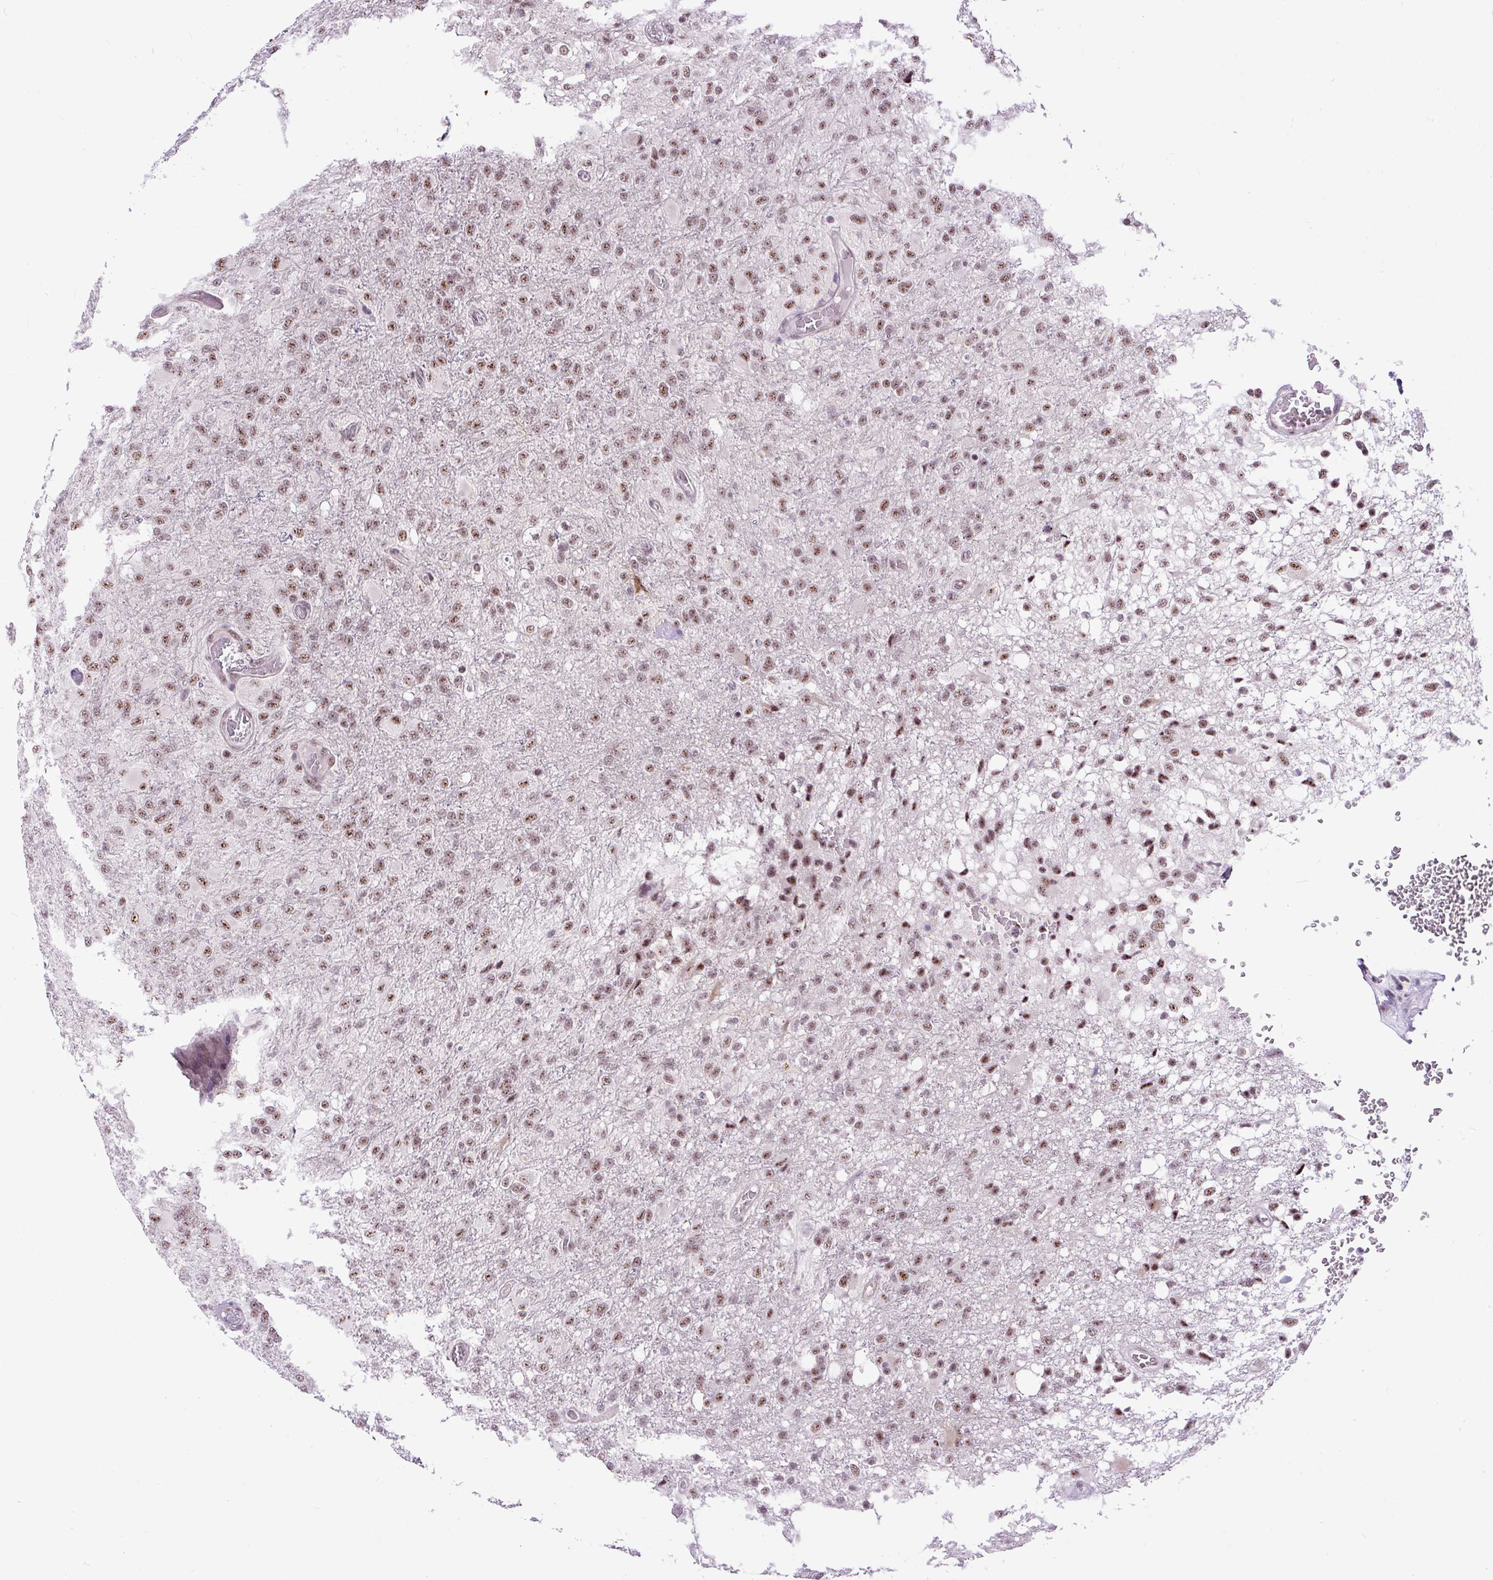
{"staining": {"intensity": "moderate", "quantity": ">75%", "location": "nuclear"}, "tissue": "glioma", "cell_type": "Tumor cells", "image_type": "cancer", "snomed": [{"axis": "morphology", "description": "Glioma, malignant, High grade"}, {"axis": "topography", "description": "Brain"}], "caption": "This is an image of immunohistochemistry staining of high-grade glioma (malignant), which shows moderate expression in the nuclear of tumor cells.", "gene": "SMC5", "patient": {"sex": "female", "age": 74}}